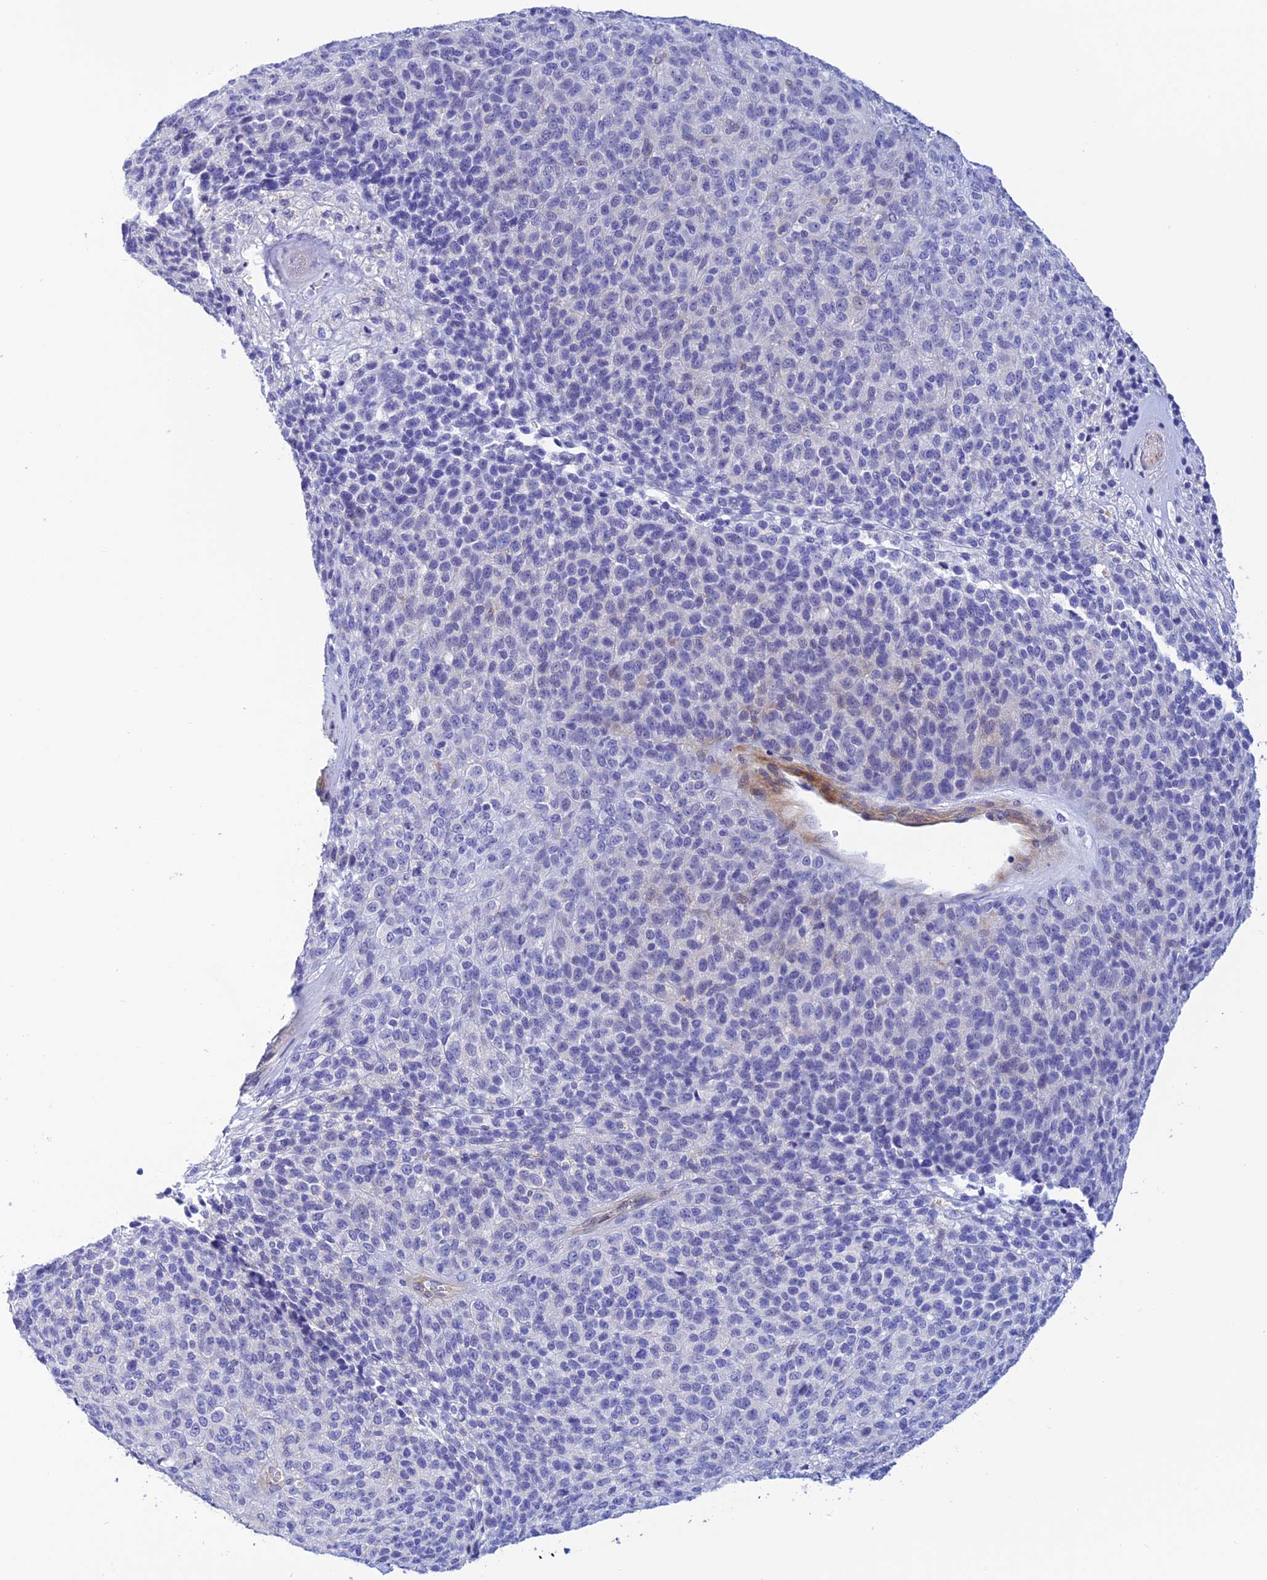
{"staining": {"intensity": "negative", "quantity": "none", "location": "none"}, "tissue": "melanoma", "cell_type": "Tumor cells", "image_type": "cancer", "snomed": [{"axis": "morphology", "description": "Malignant melanoma, Metastatic site"}, {"axis": "topography", "description": "Brain"}], "caption": "Histopathology image shows no protein expression in tumor cells of melanoma tissue.", "gene": "ZDHHC16", "patient": {"sex": "female", "age": 56}}